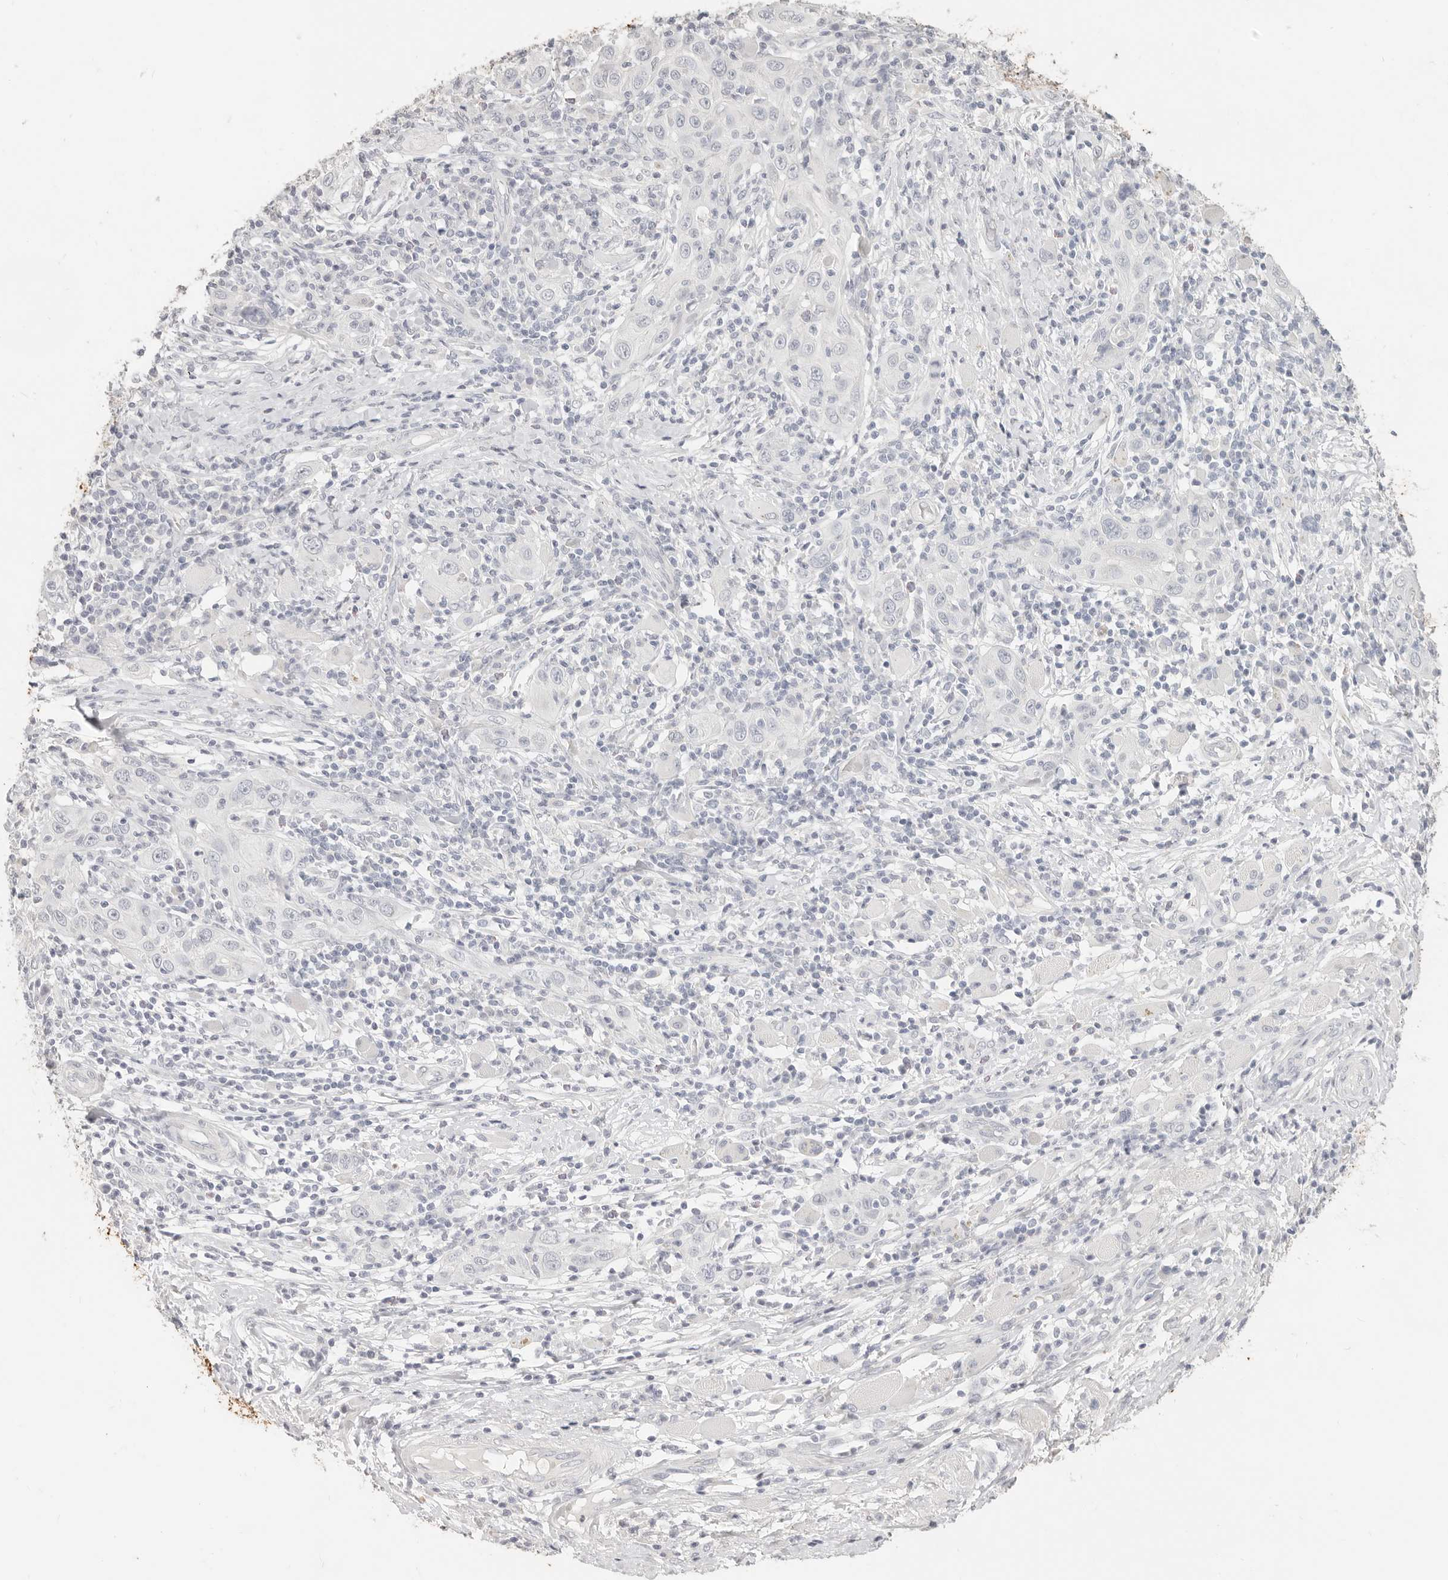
{"staining": {"intensity": "negative", "quantity": "none", "location": "none"}, "tissue": "skin cancer", "cell_type": "Tumor cells", "image_type": "cancer", "snomed": [{"axis": "morphology", "description": "Squamous cell carcinoma, NOS"}, {"axis": "topography", "description": "Skin"}], "caption": "Tumor cells are negative for brown protein staining in skin cancer (squamous cell carcinoma). (DAB (3,3'-diaminobenzidine) IHC visualized using brightfield microscopy, high magnification).", "gene": "EPCAM", "patient": {"sex": "female", "age": 88}}